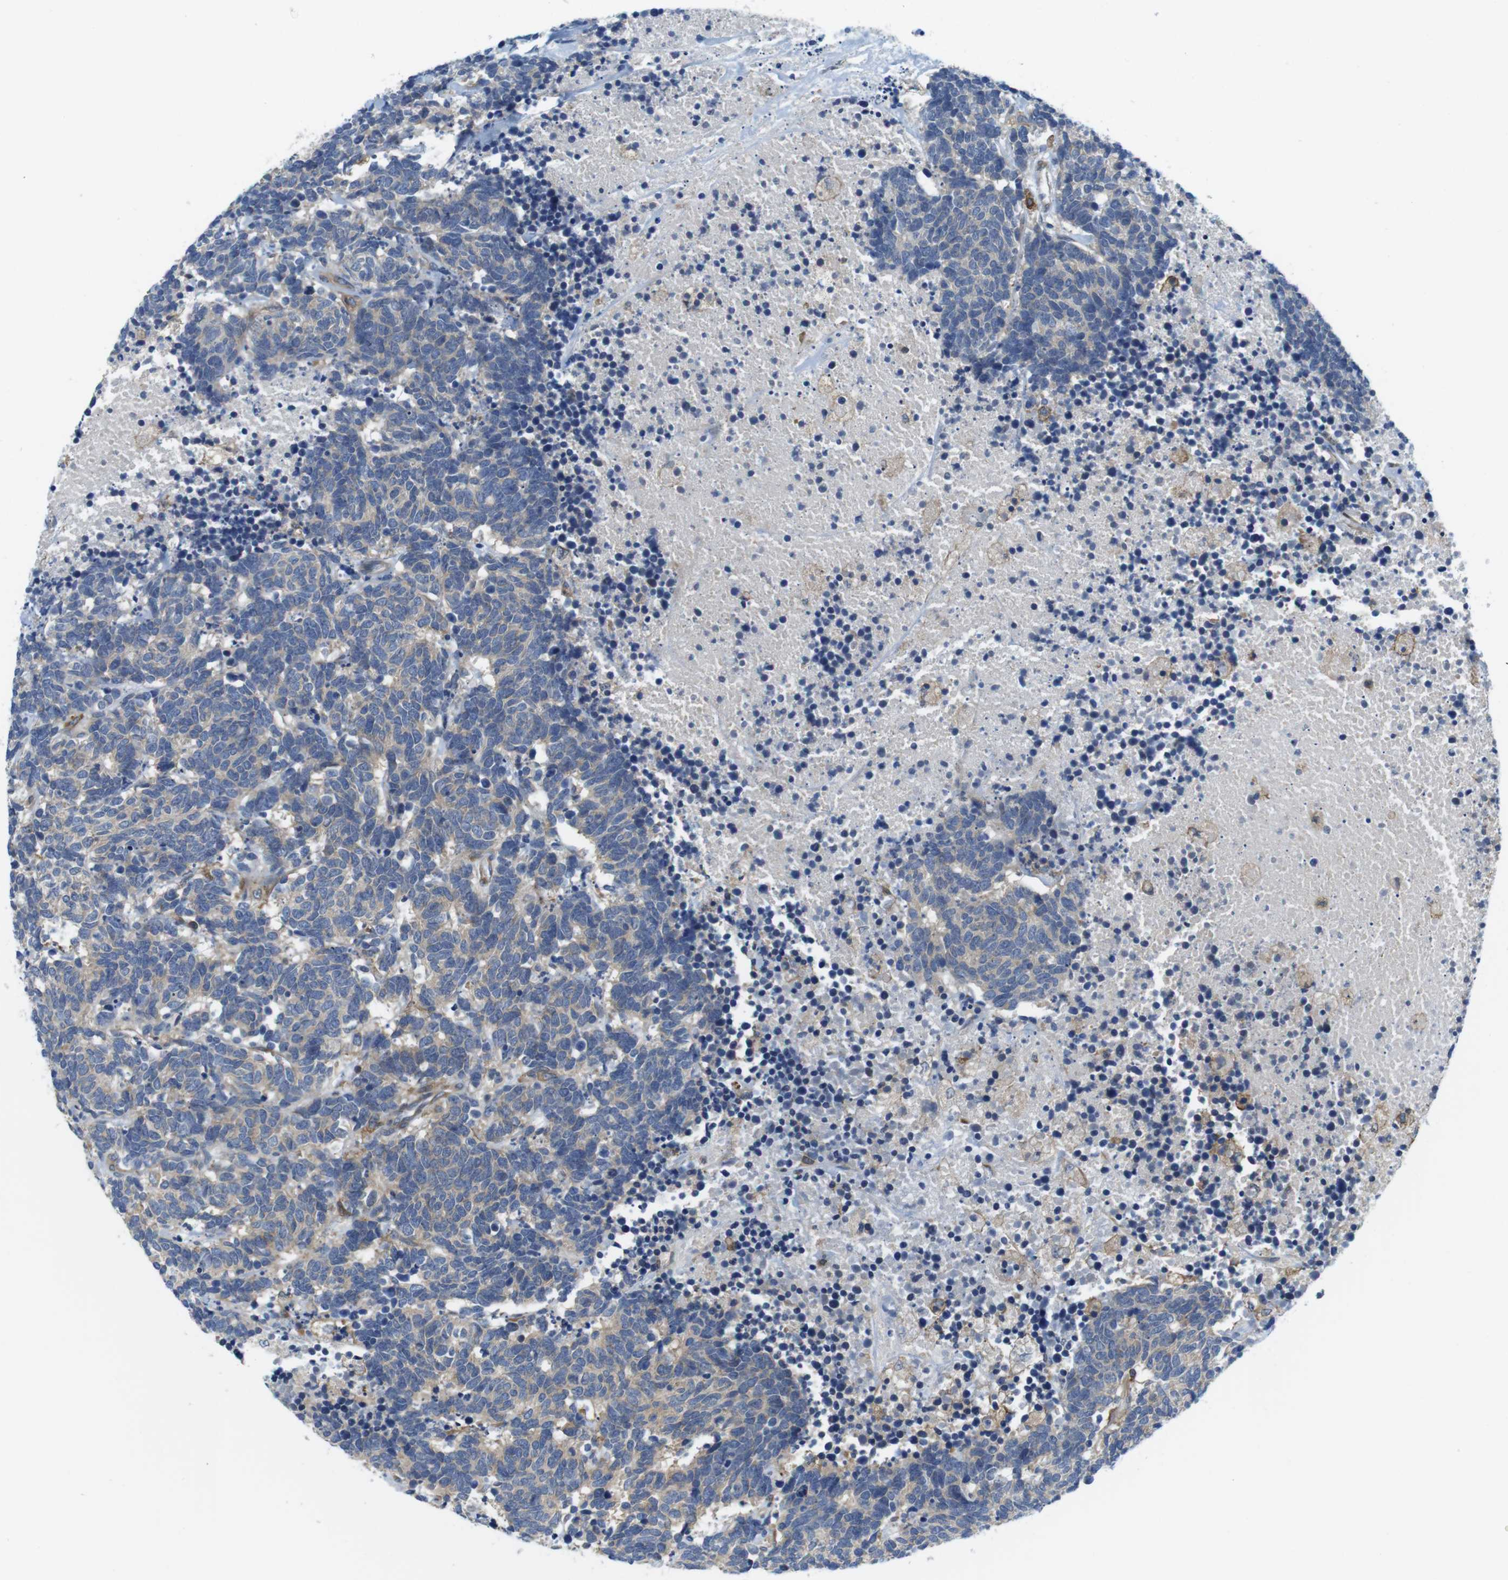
{"staining": {"intensity": "weak", "quantity": ">75%", "location": "cytoplasmic/membranous"}, "tissue": "carcinoid", "cell_type": "Tumor cells", "image_type": "cancer", "snomed": [{"axis": "morphology", "description": "Carcinoma, NOS"}, {"axis": "morphology", "description": "Carcinoid, malignant, NOS"}, {"axis": "topography", "description": "Urinary bladder"}], "caption": "There is low levels of weak cytoplasmic/membranous positivity in tumor cells of carcinoma, as demonstrated by immunohistochemical staining (brown color).", "gene": "HERPUD2", "patient": {"sex": "male", "age": 57}}